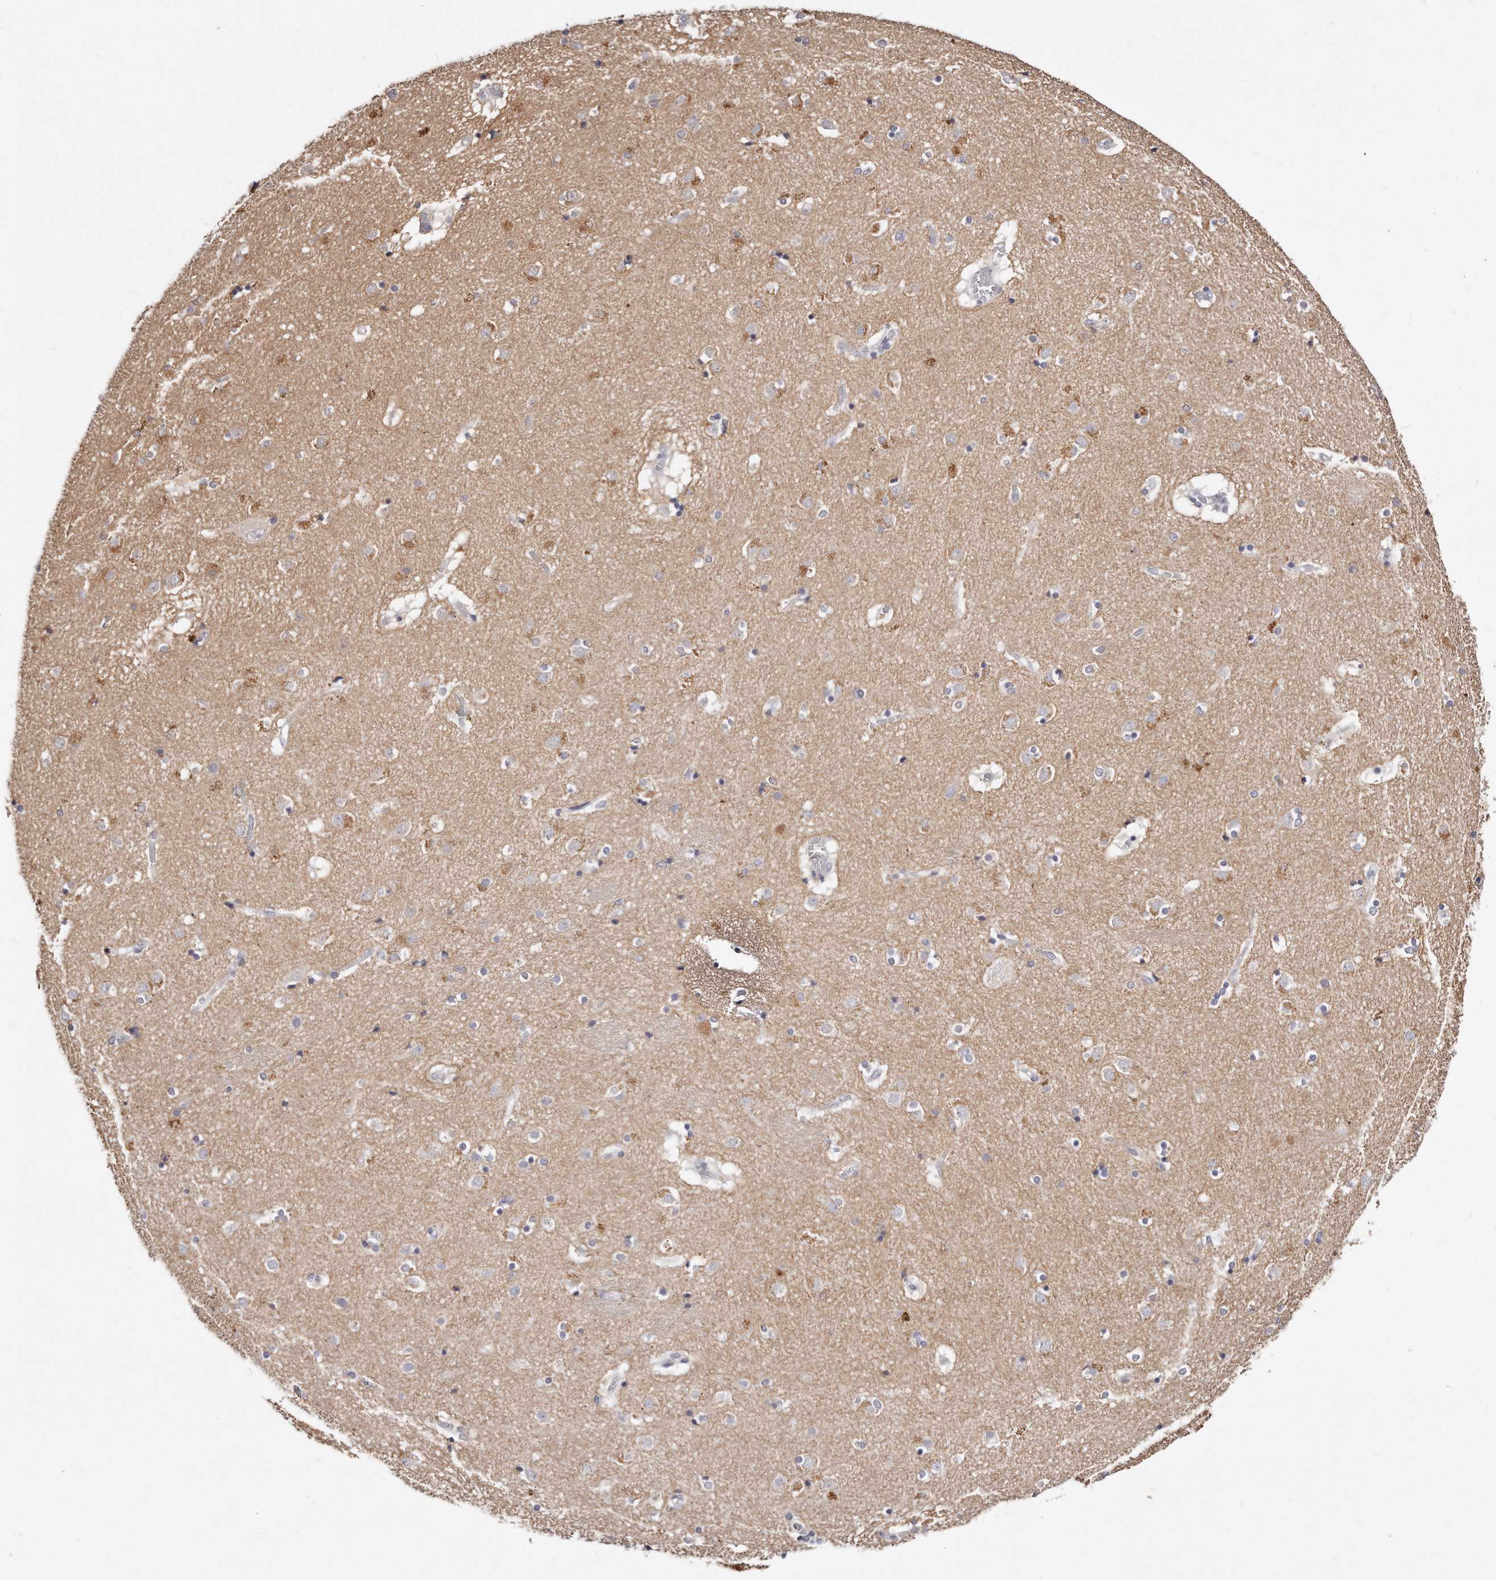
{"staining": {"intensity": "negative", "quantity": "none", "location": "none"}, "tissue": "caudate", "cell_type": "Glial cells", "image_type": "normal", "snomed": [{"axis": "morphology", "description": "Normal tissue, NOS"}, {"axis": "topography", "description": "Lateral ventricle wall"}], "caption": "The immunohistochemistry (IHC) photomicrograph has no significant positivity in glial cells of caudate.", "gene": "GDA", "patient": {"sex": "male", "age": 70}}